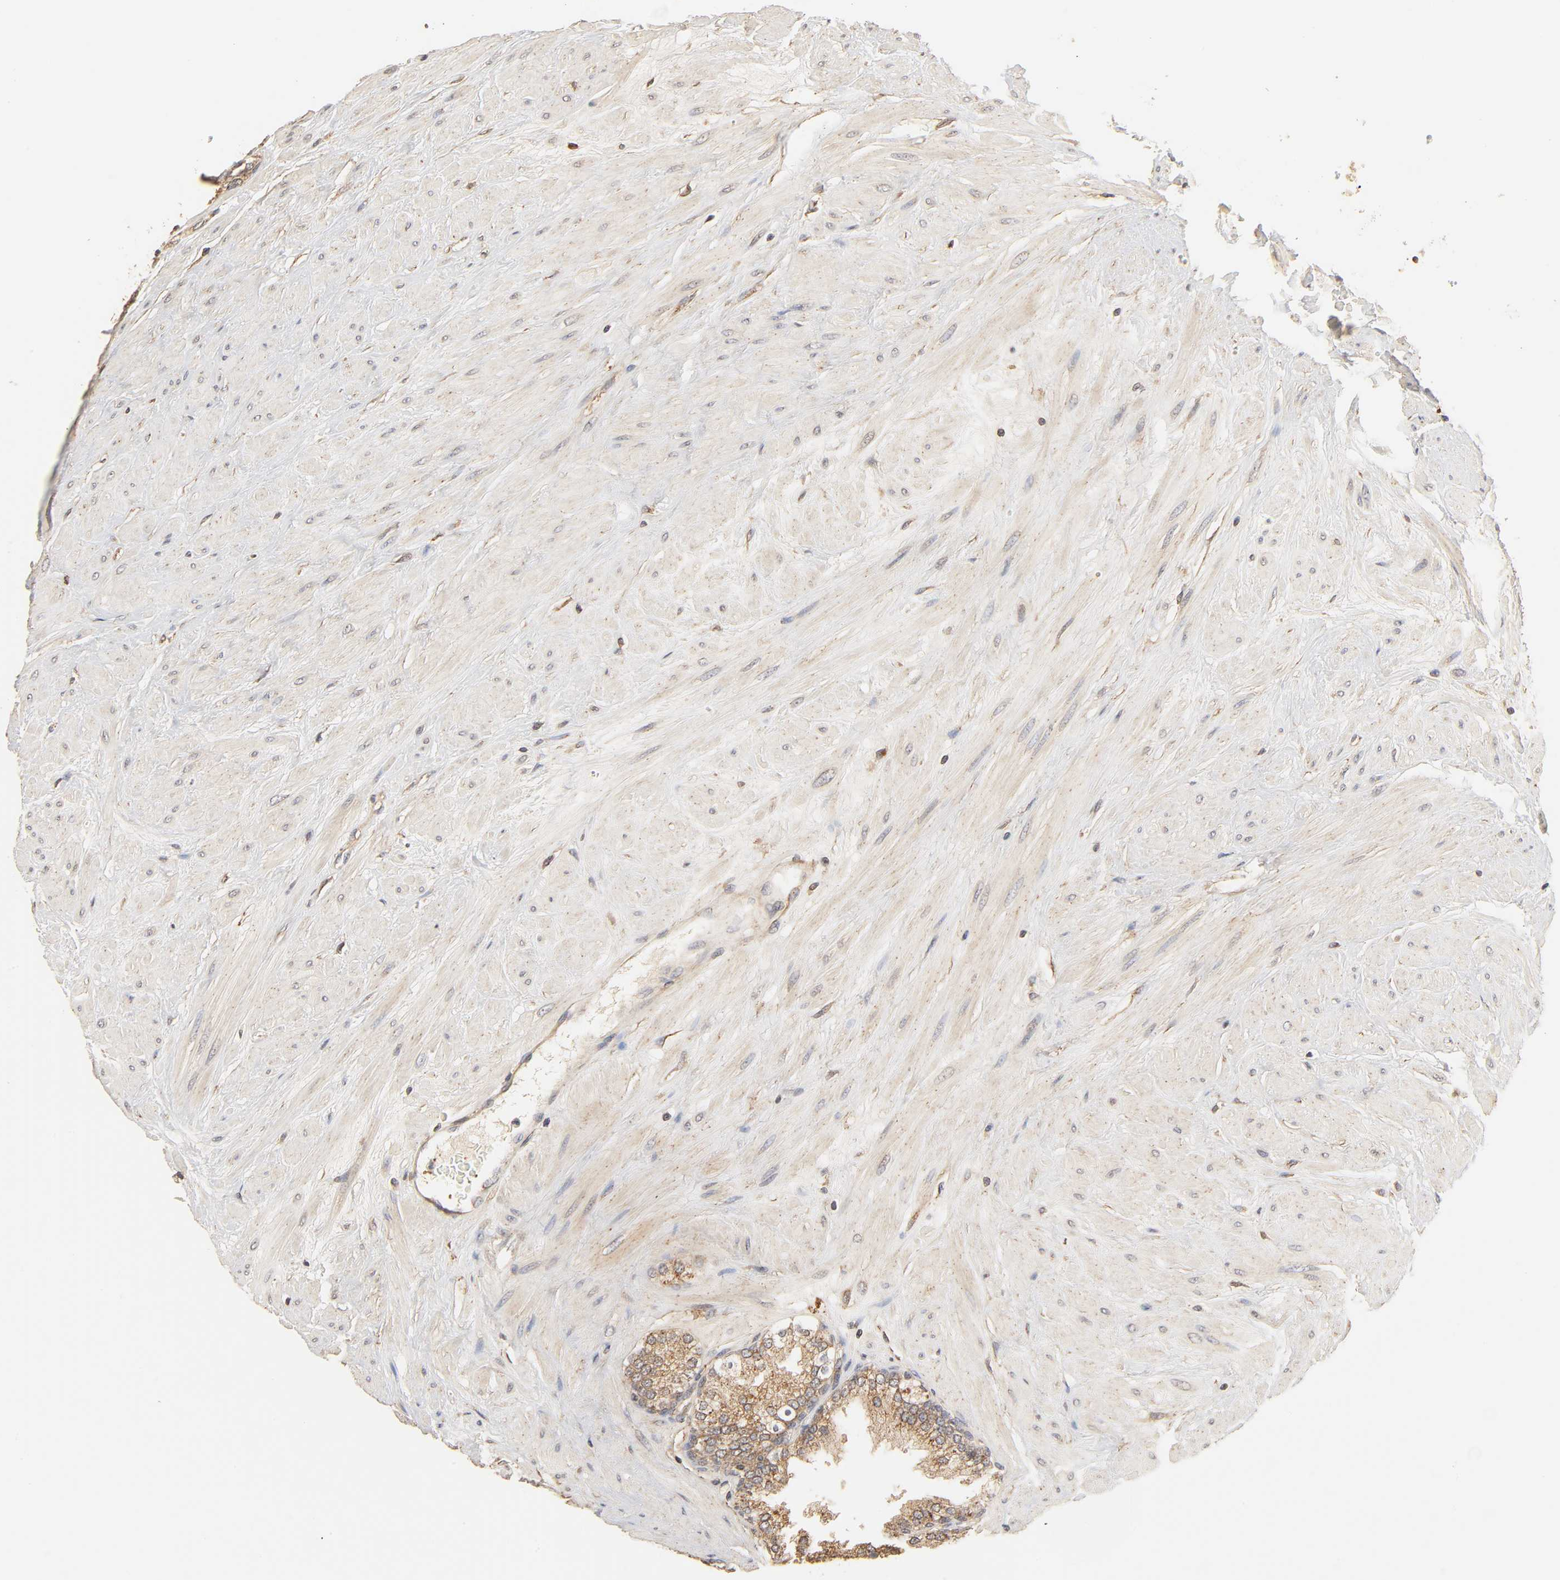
{"staining": {"intensity": "strong", "quantity": ">75%", "location": "cytoplasmic/membranous"}, "tissue": "prostate", "cell_type": "Glandular cells", "image_type": "normal", "snomed": [{"axis": "morphology", "description": "Normal tissue, NOS"}, {"axis": "topography", "description": "Prostate"}], "caption": "Protein staining exhibits strong cytoplasmic/membranous staining in approximately >75% of glandular cells in normal prostate. The staining was performed using DAB (3,3'-diaminobenzidine) to visualize the protein expression in brown, while the nuclei were stained in blue with hematoxylin (Magnification: 20x).", "gene": "EPS8", "patient": {"sex": "male", "age": 51}}